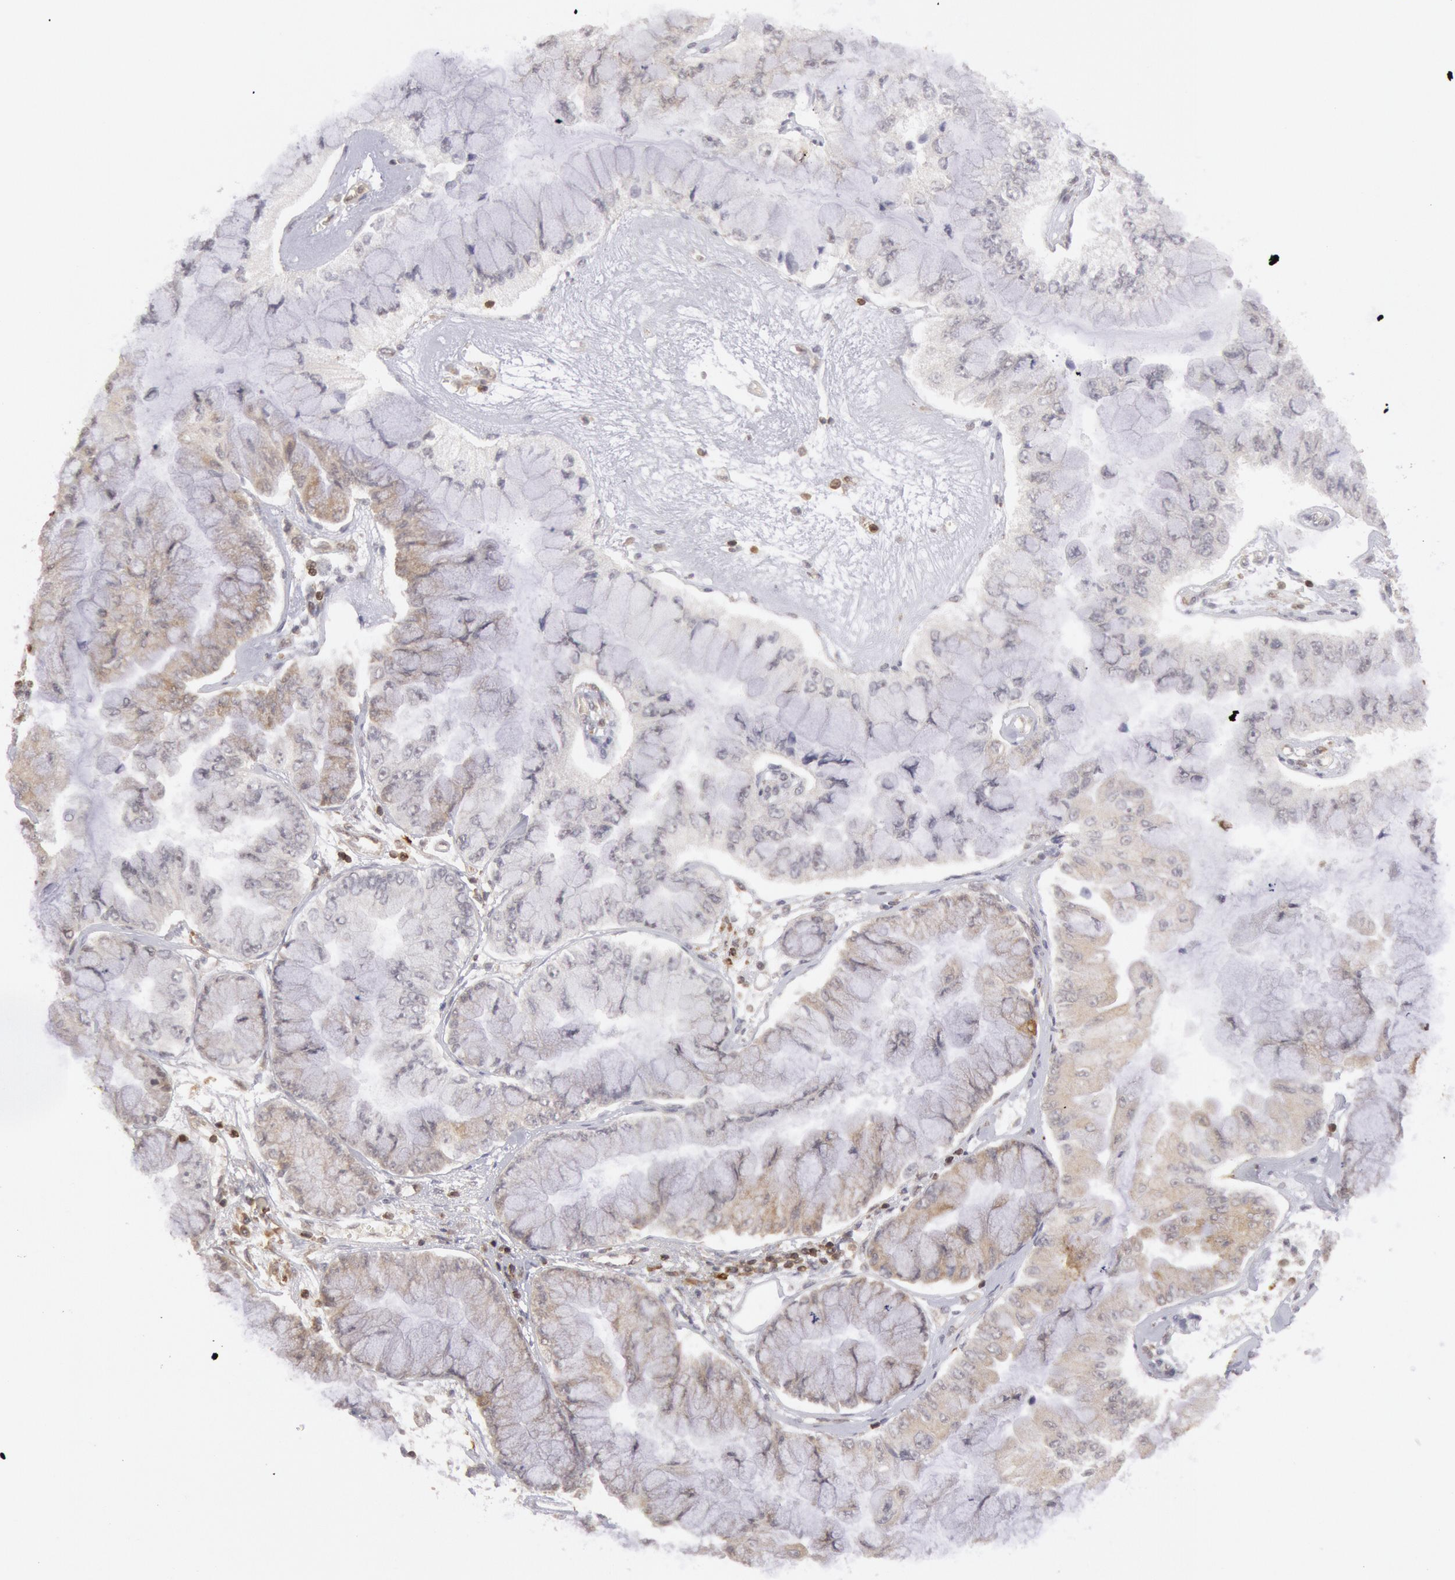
{"staining": {"intensity": "negative", "quantity": "none", "location": "none"}, "tissue": "liver cancer", "cell_type": "Tumor cells", "image_type": "cancer", "snomed": [{"axis": "morphology", "description": "Cholangiocarcinoma"}, {"axis": "topography", "description": "Liver"}], "caption": "Immunohistochemistry histopathology image of neoplastic tissue: human liver cancer (cholangiocarcinoma) stained with DAB (3,3'-diaminobenzidine) exhibits no significant protein positivity in tumor cells.", "gene": "TAP2", "patient": {"sex": "female", "age": 79}}